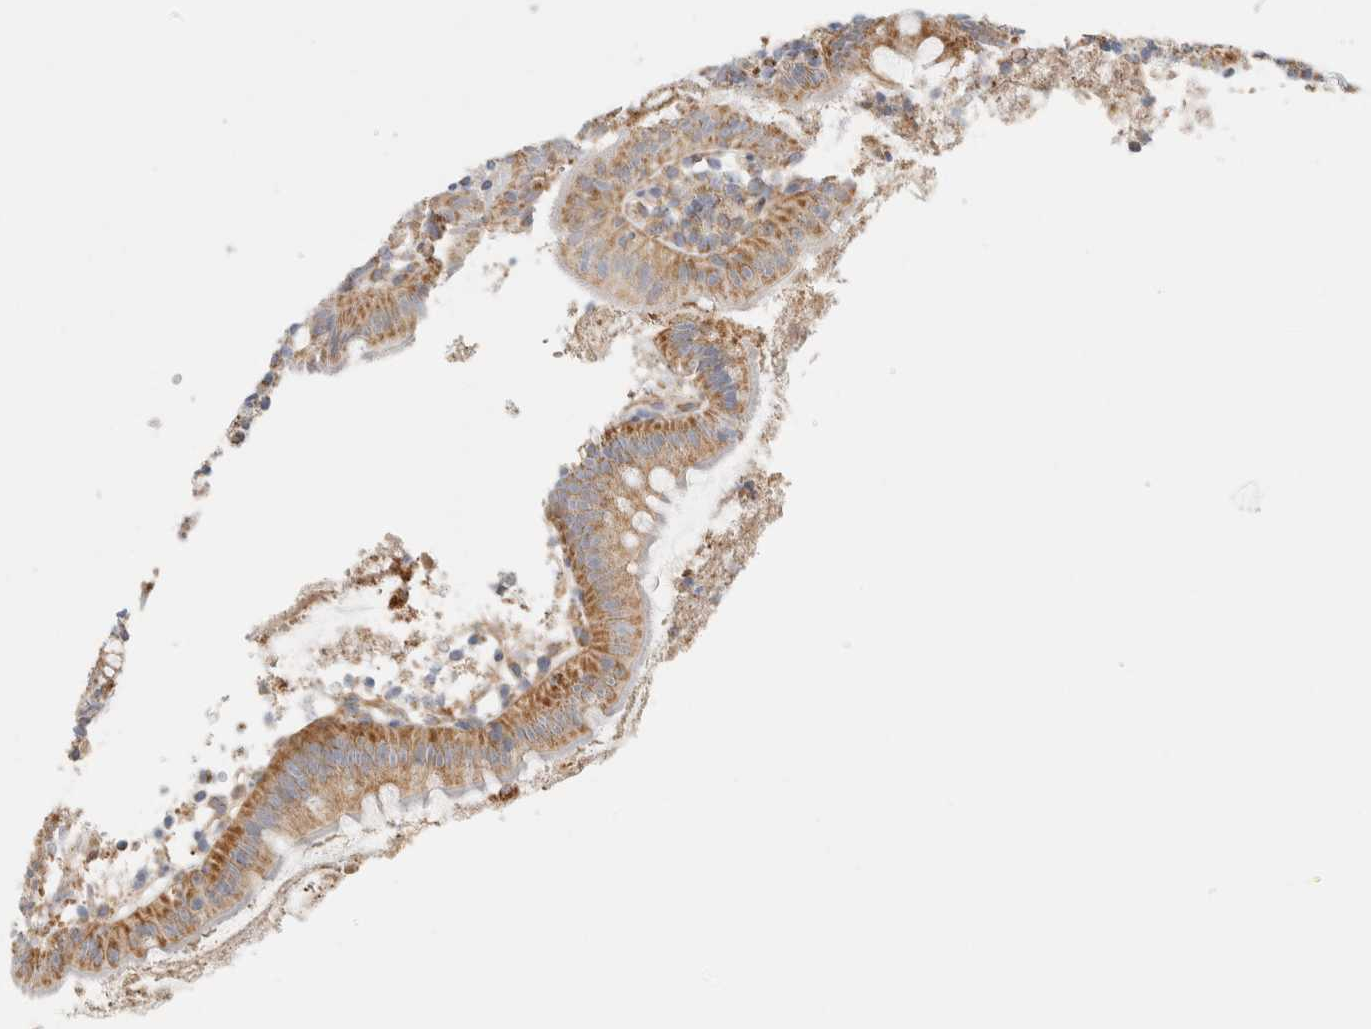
{"staining": {"intensity": "moderate", "quantity": ">75%", "location": "cytoplasmic/membranous"}, "tissue": "appendix", "cell_type": "Glandular cells", "image_type": "normal", "snomed": [{"axis": "morphology", "description": "Normal tissue, NOS"}, {"axis": "topography", "description": "Appendix"}], "caption": "Immunohistochemical staining of unremarkable human appendix demonstrates moderate cytoplasmic/membranous protein expression in approximately >75% of glandular cells.", "gene": "MRM3", "patient": {"sex": "female", "age": 20}}